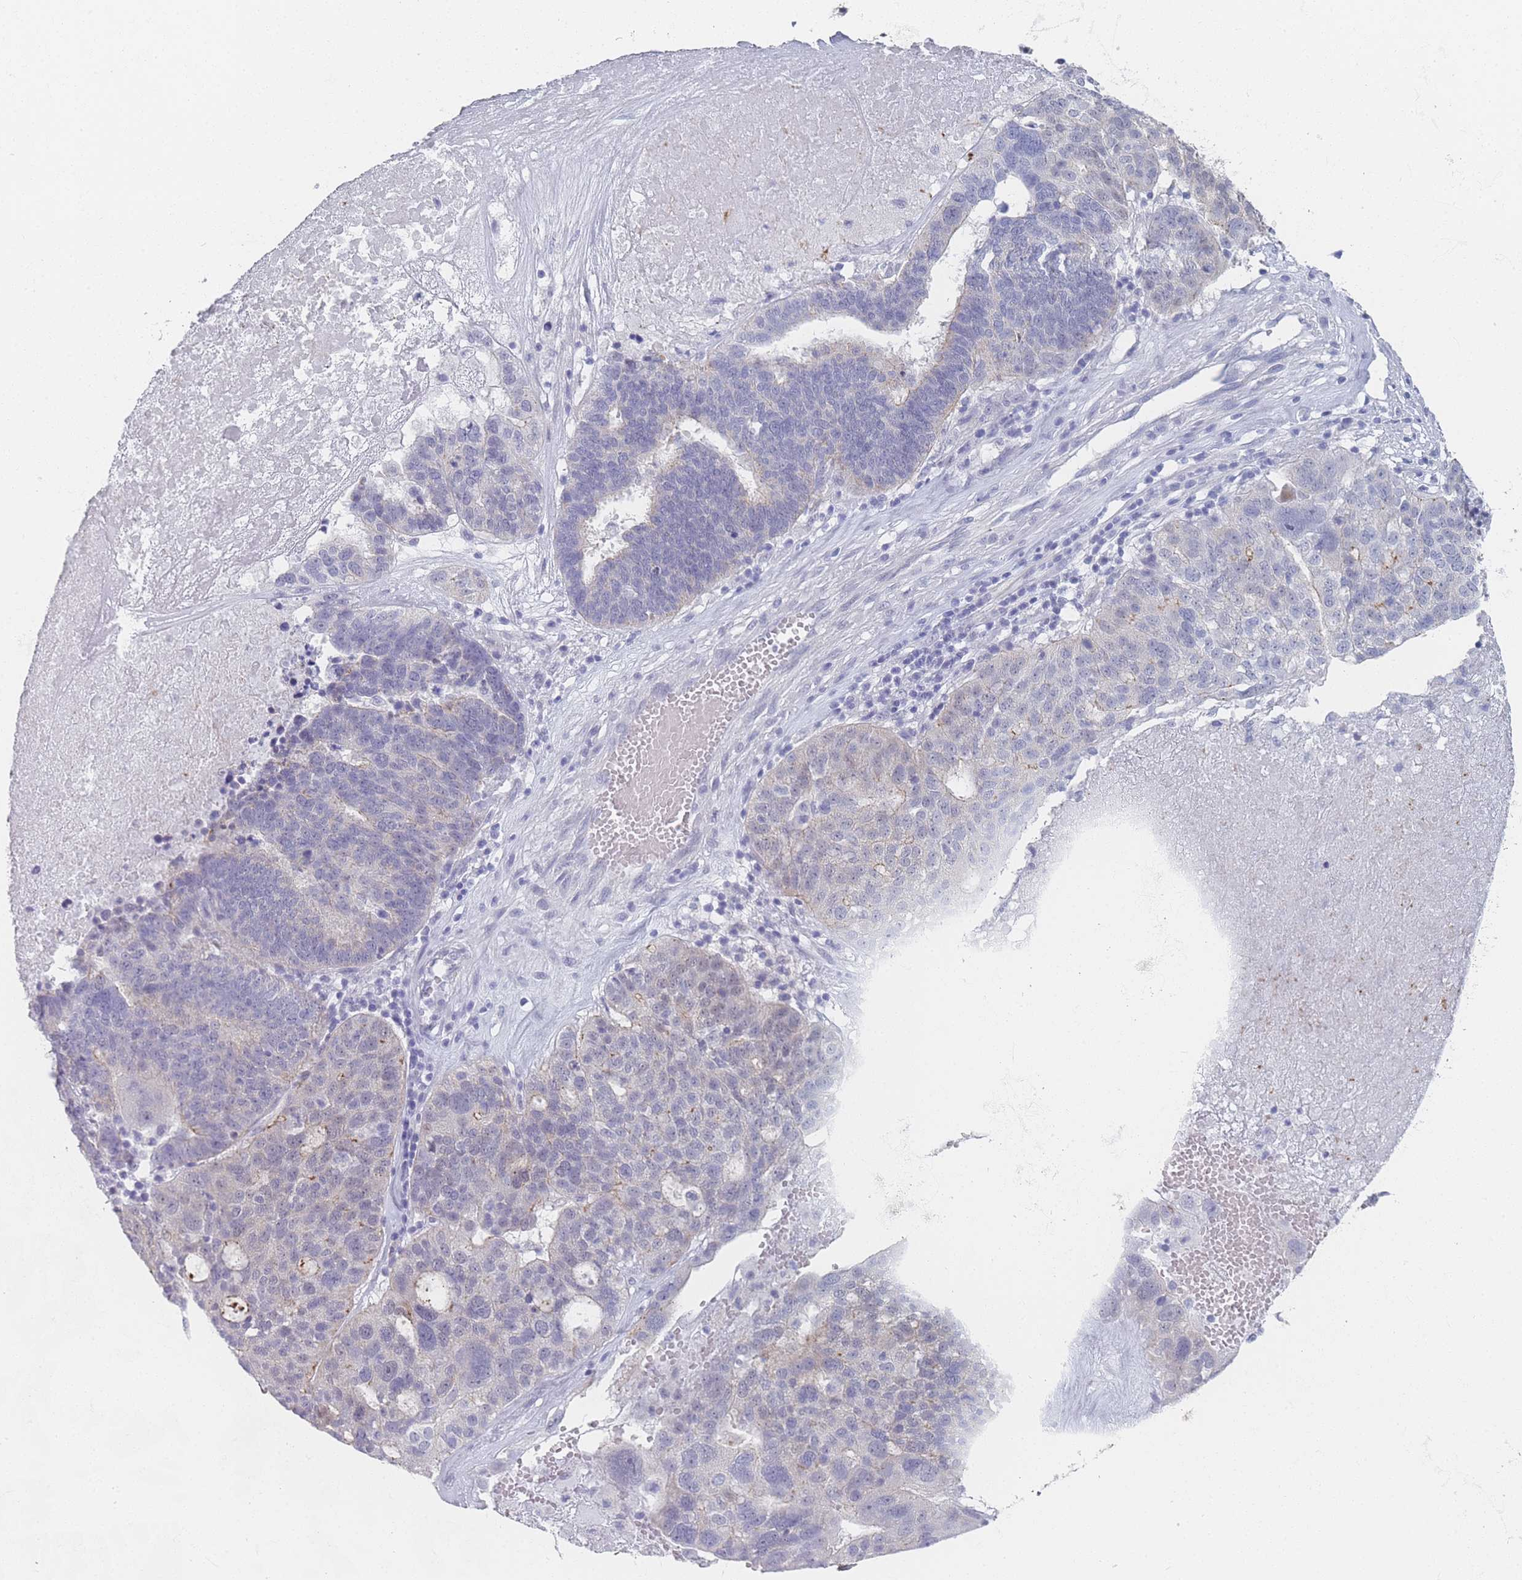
{"staining": {"intensity": "negative", "quantity": "none", "location": "none"}, "tissue": "ovarian cancer", "cell_type": "Tumor cells", "image_type": "cancer", "snomed": [{"axis": "morphology", "description": "Cystadenocarcinoma, serous, NOS"}, {"axis": "topography", "description": "Ovary"}], "caption": "There is no significant staining in tumor cells of ovarian cancer. (DAB IHC, high magnification).", "gene": "IMPG1", "patient": {"sex": "female", "age": 59}}